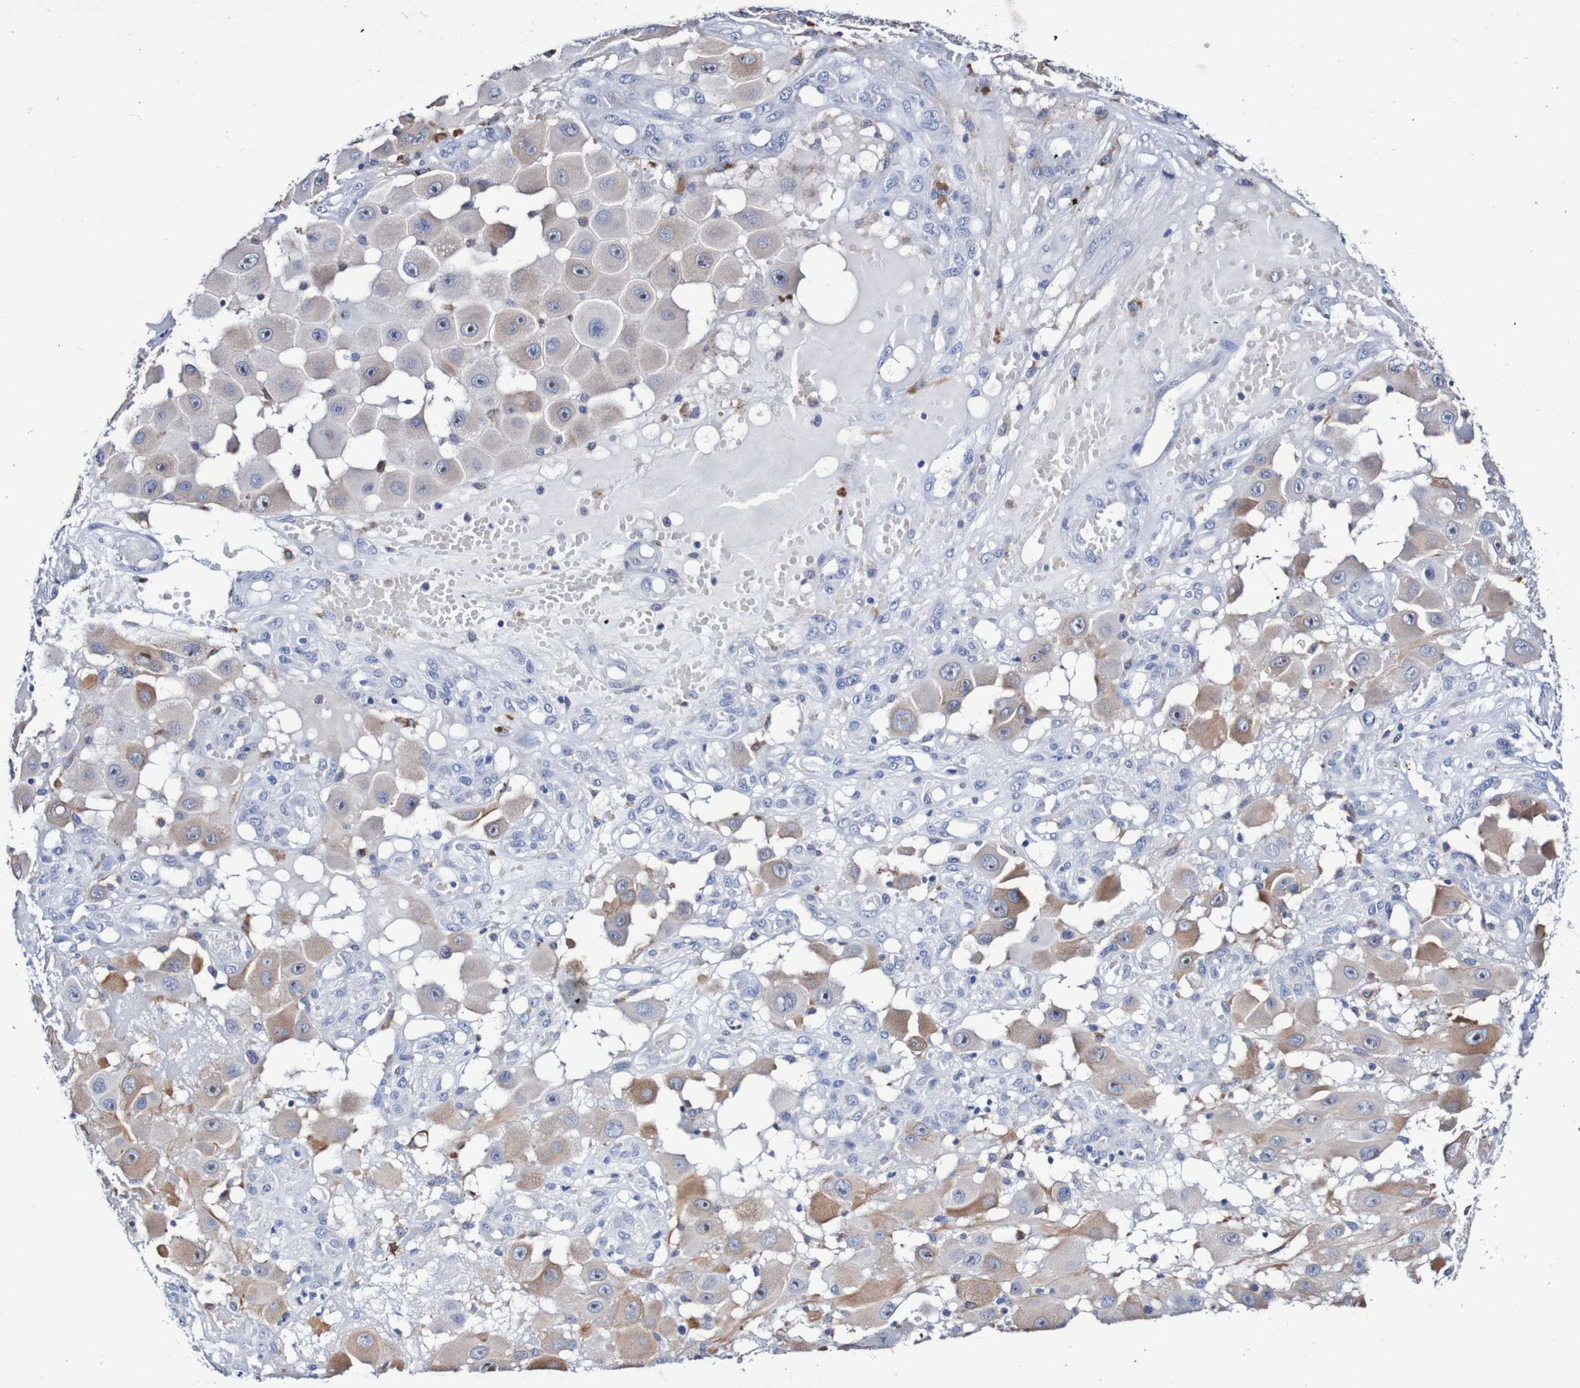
{"staining": {"intensity": "moderate", "quantity": "<25%", "location": "cytoplasmic/membranous"}, "tissue": "melanoma", "cell_type": "Tumor cells", "image_type": "cancer", "snomed": [{"axis": "morphology", "description": "Malignant melanoma, NOS"}, {"axis": "topography", "description": "Skin"}], "caption": "Brown immunohistochemical staining in melanoma reveals moderate cytoplasmic/membranous positivity in approximately <25% of tumor cells.", "gene": "SEZ6", "patient": {"sex": "female", "age": 81}}